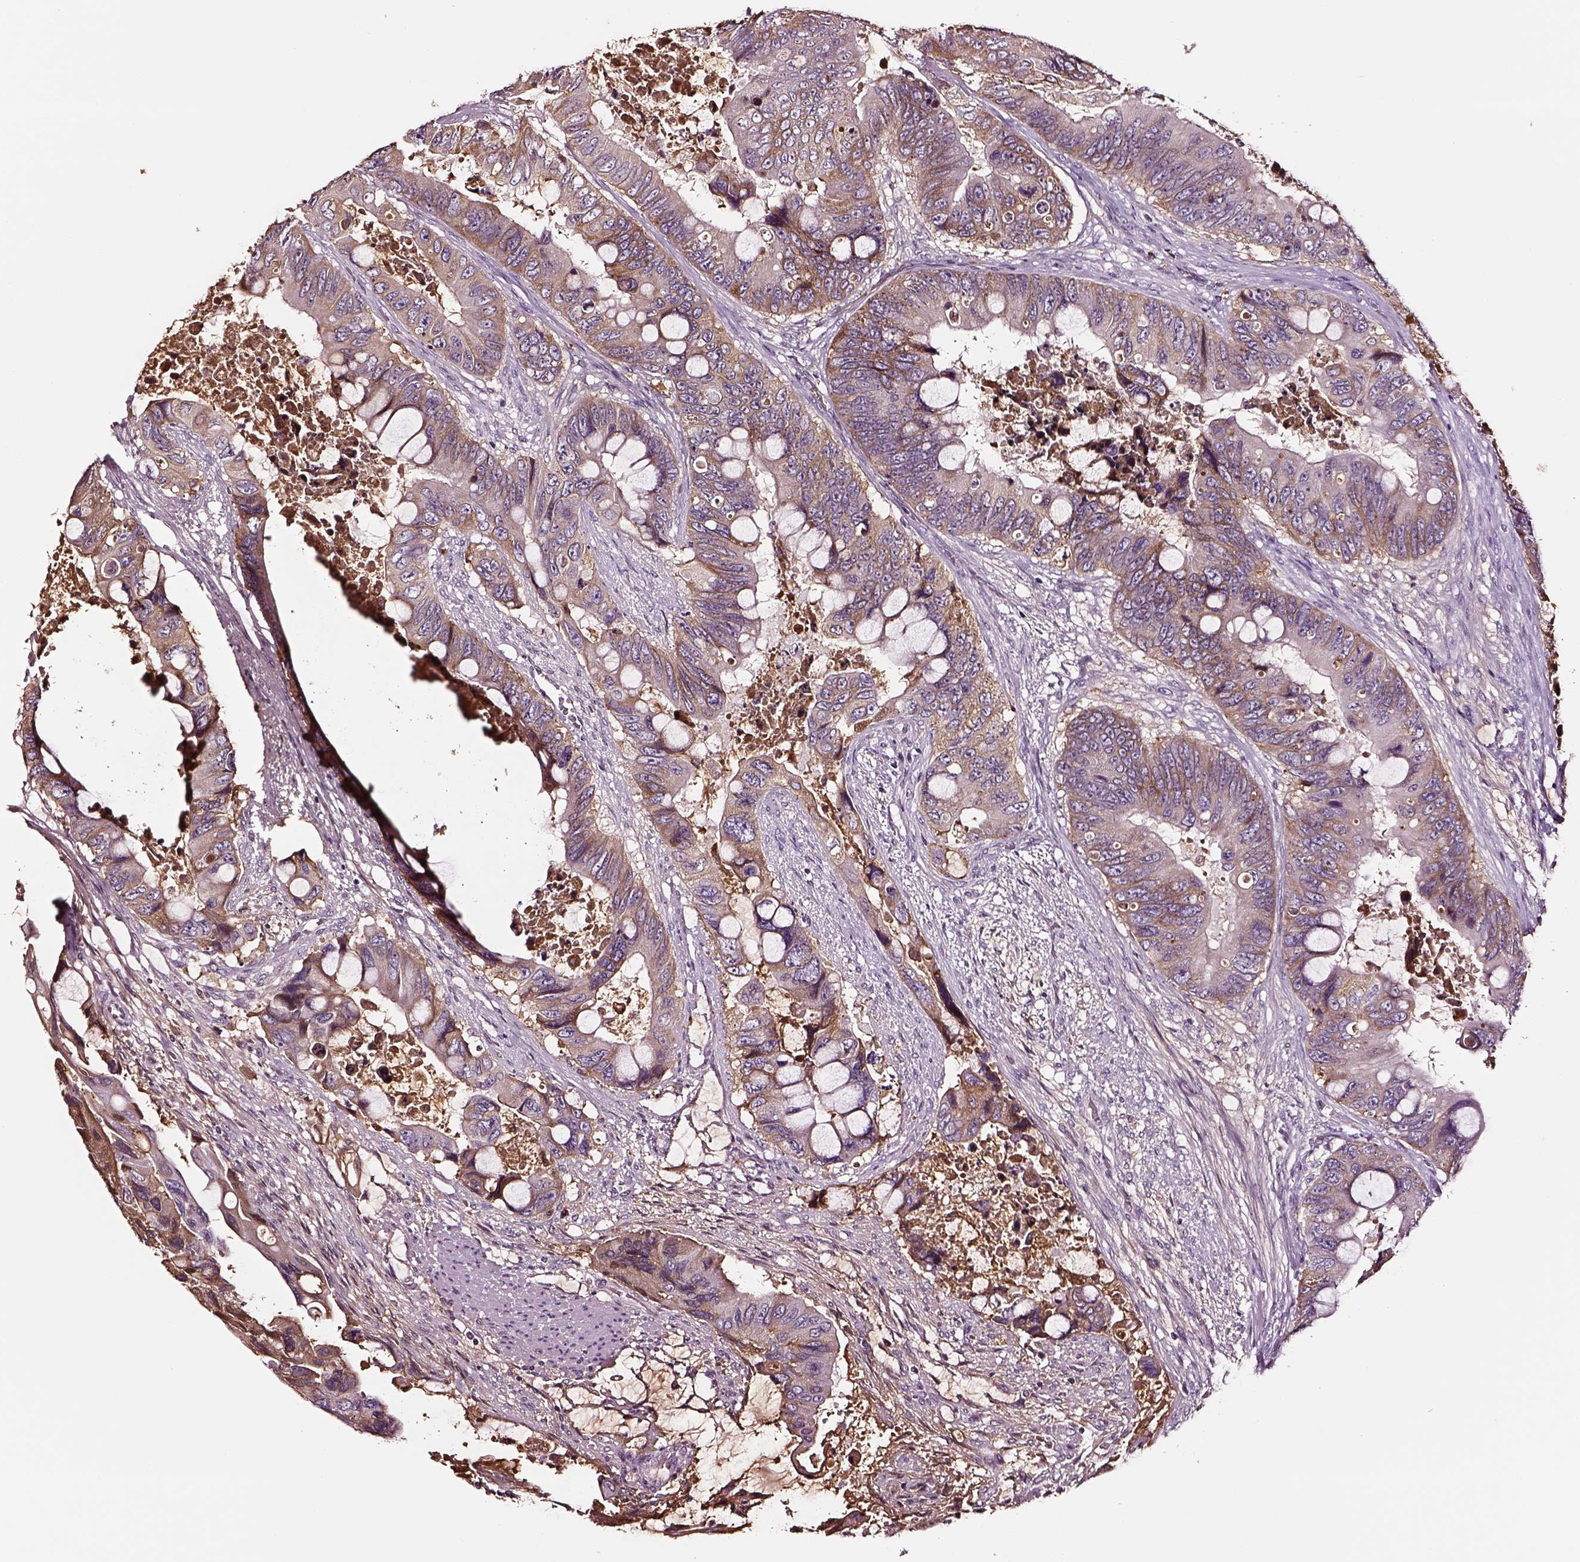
{"staining": {"intensity": "weak", "quantity": "<25%", "location": "cytoplasmic/membranous"}, "tissue": "colorectal cancer", "cell_type": "Tumor cells", "image_type": "cancer", "snomed": [{"axis": "morphology", "description": "Adenocarcinoma, NOS"}, {"axis": "topography", "description": "Rectum"}], "caption": "Tumor cells show no significant expression in colorectal cancer.", "gene": "TF", "patient": {"sex": "male", "age": 63}}